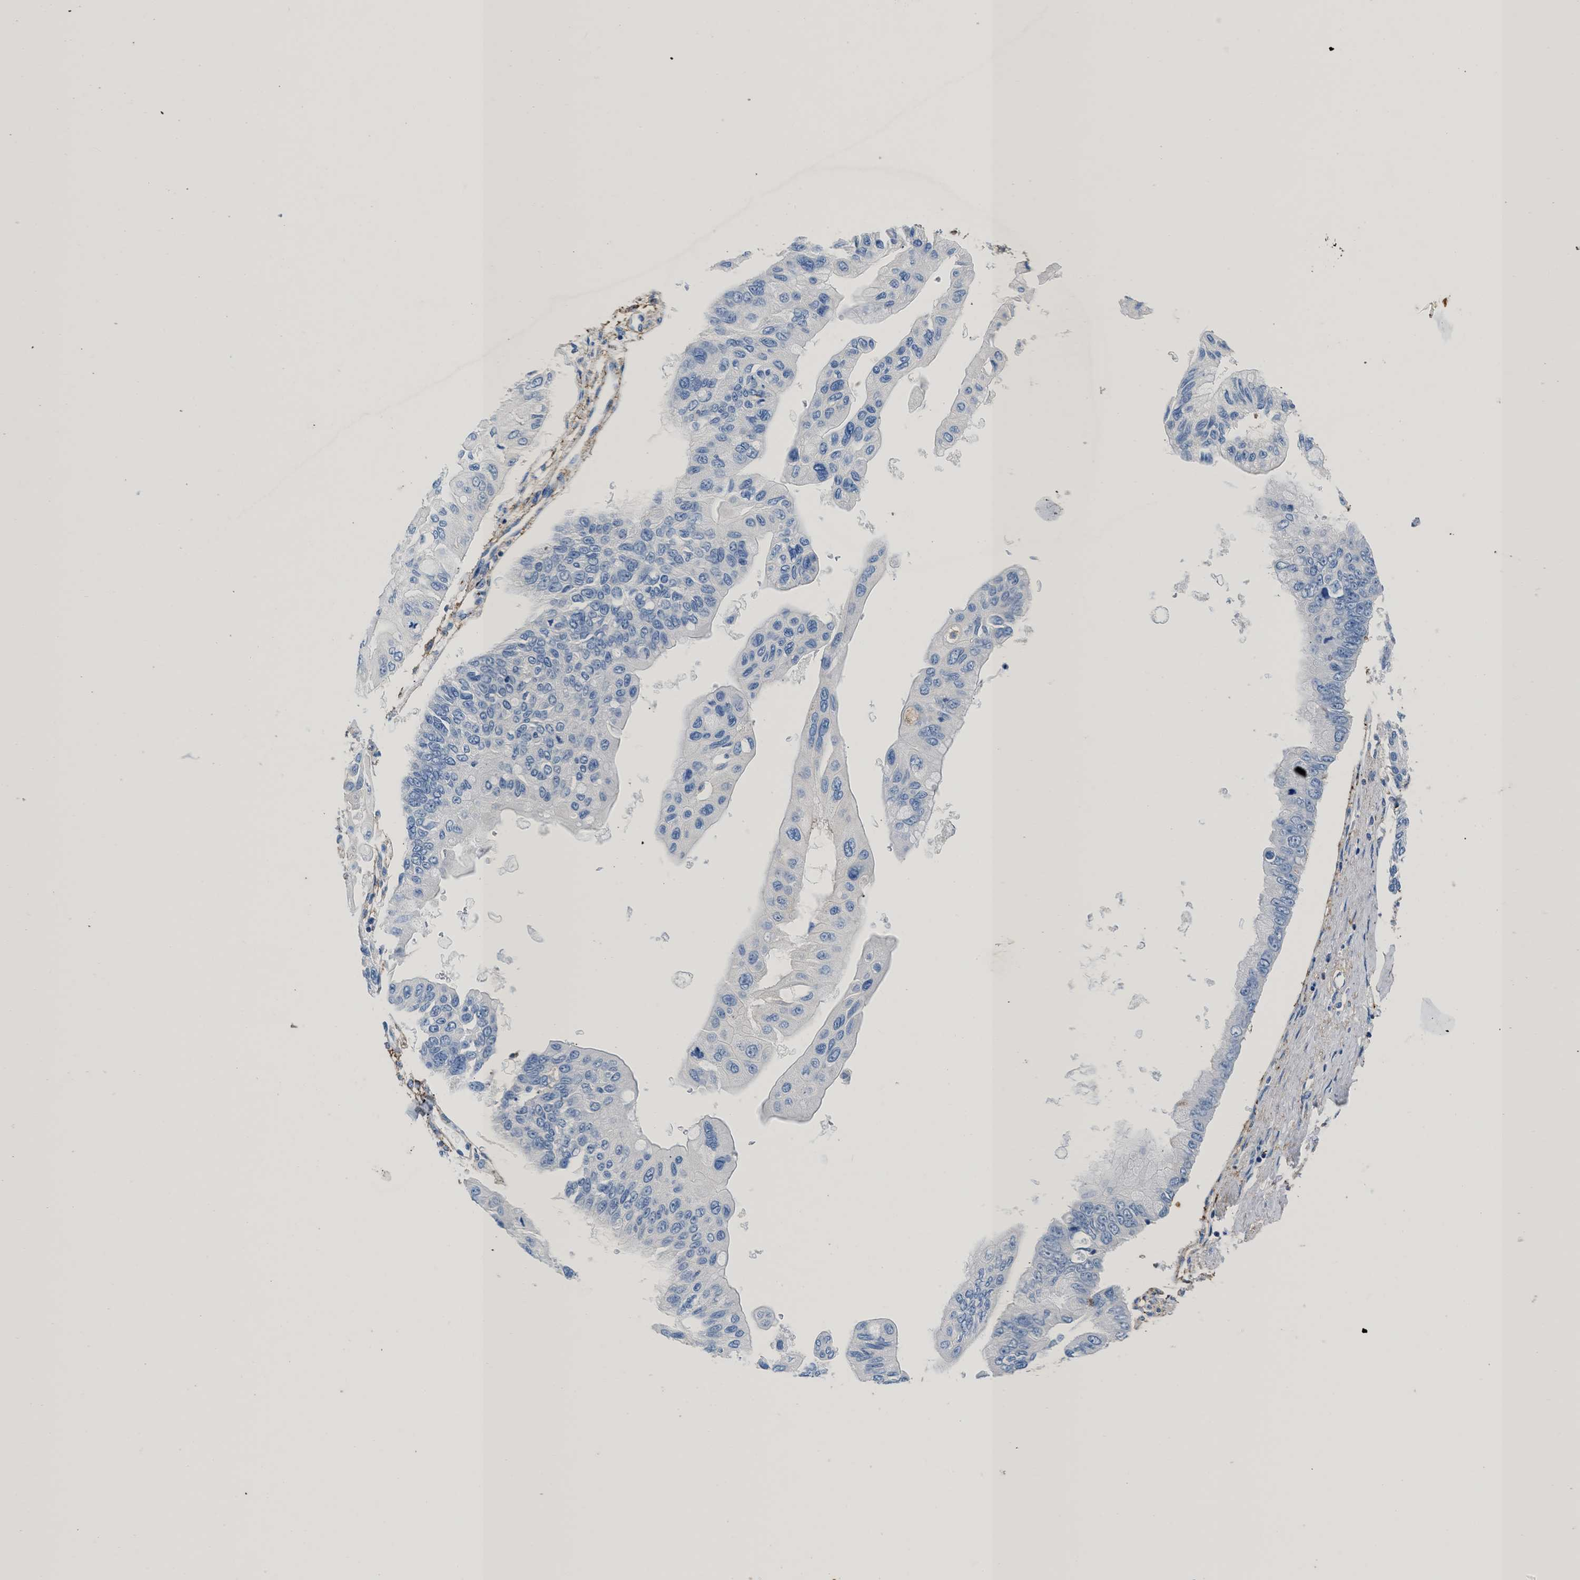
{"staining": {"intensity": "negative", "quantity": "none", "location": "none"}, "tissue": "pancreatic cancer", "cell_type": "Tumor cells", "image_type": "cancer", "snomed": [{"axis": "morphology", "description": "Adenocarcinoma, NOS"}, {"axis": "topography", "description": "Pancreas"}], "caption": "Immunohistochemical staining of pancreatic adenocarcinoma demonstrates no significant staining in tumor cells.", "gene": "KCNQ4", "patient": {"sex": "female", "age": 77}}